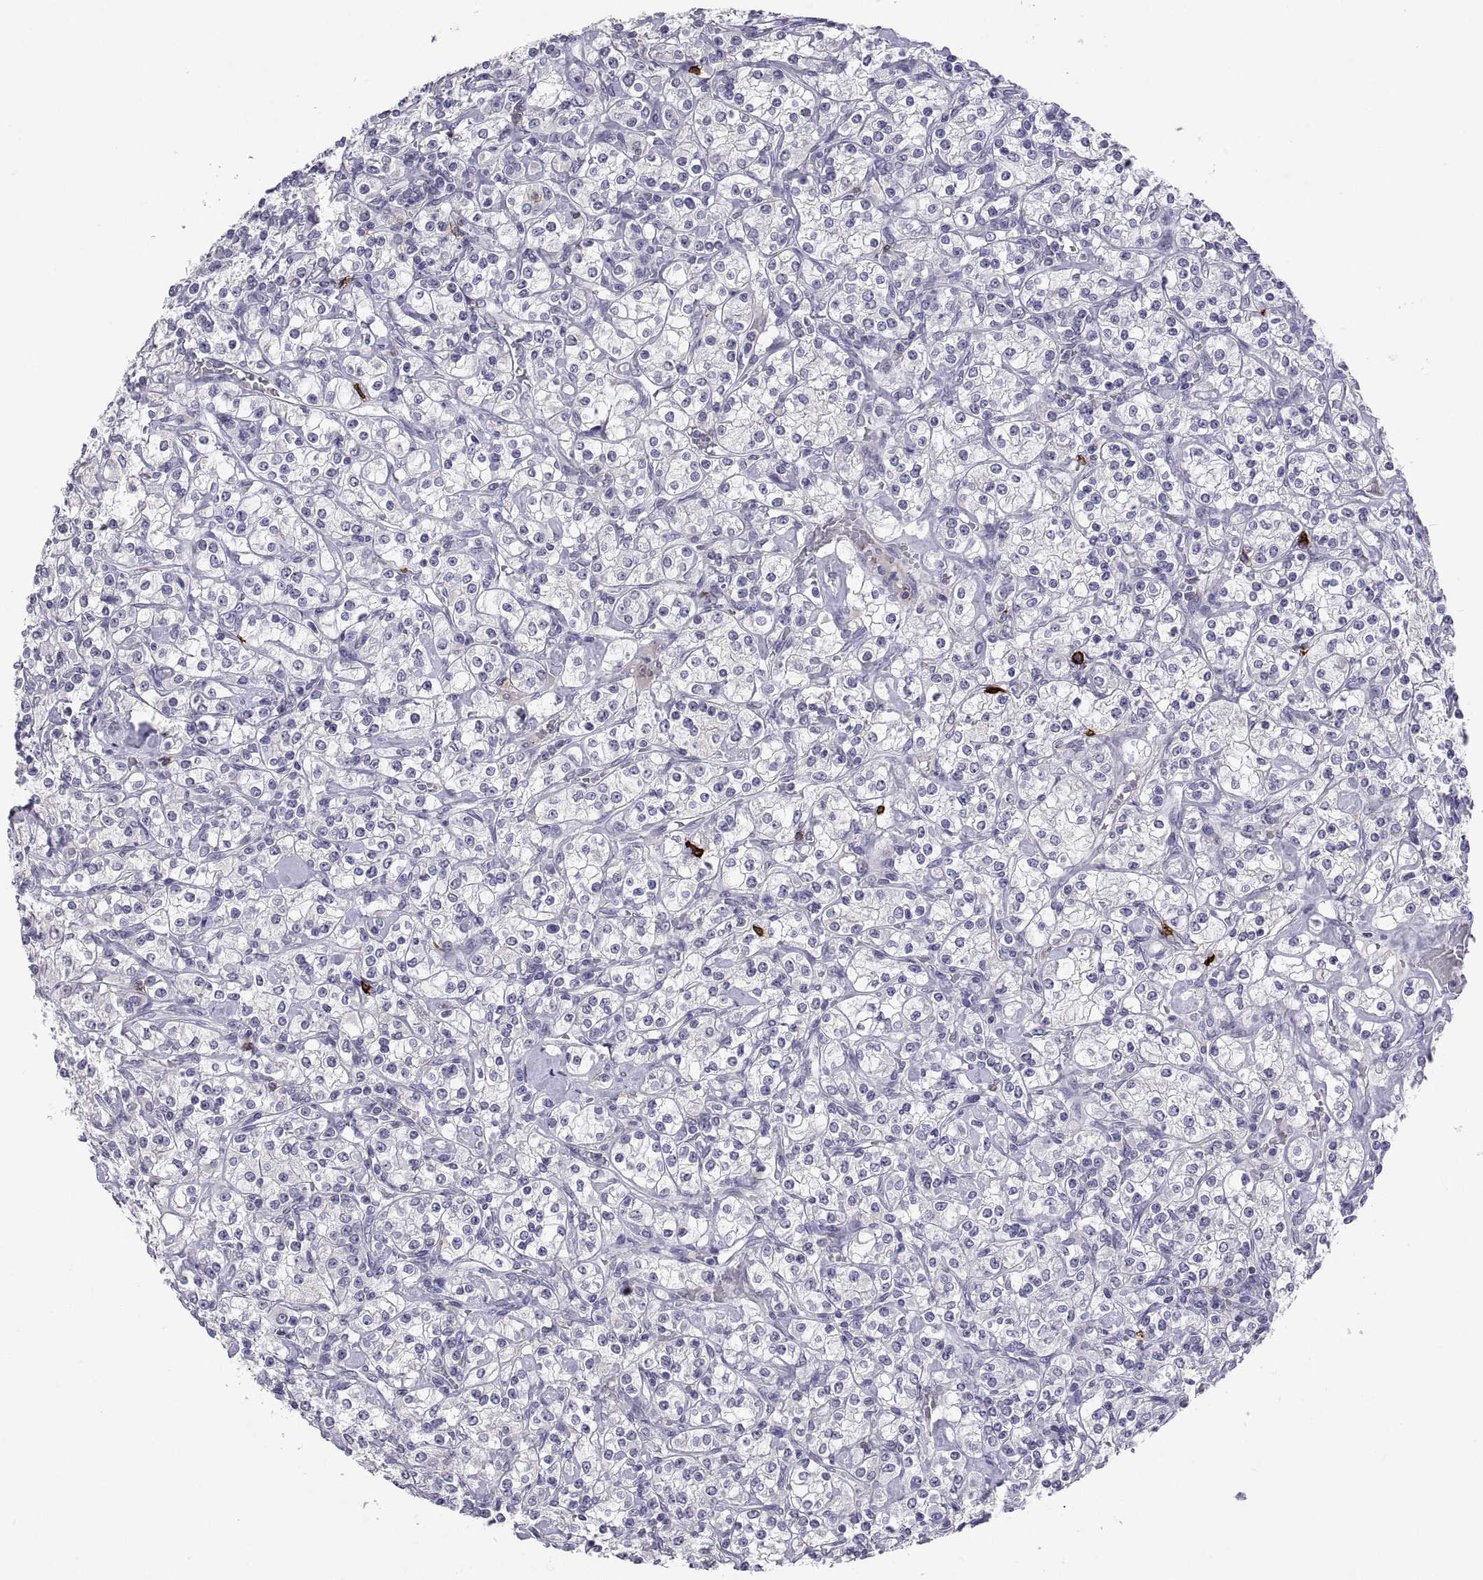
{"staining": {"intensity": "negative", "quantity": "none", "location": "none"}, "tissue": "renal cancer", "cell_type": "Tumor cells", "image_type": "cancer", "snomed": [{"axis": "morphology", "description": "Adenocarcinoma, NOS"}, {"axis": "topography", "description": "Kidney"}], "caption": "DAB (3,3'-diaminobenzidine) immunohistochemical staining of renal cancer exhibits no significant staining in tumor cells. Brightfield microscopy of immunohistochemistry stained with DAB (brown) and hematoxylin (blue), captured at high magnification.", "gene": "MS4A1", "patient": {"sex": "male", "age": 77}}